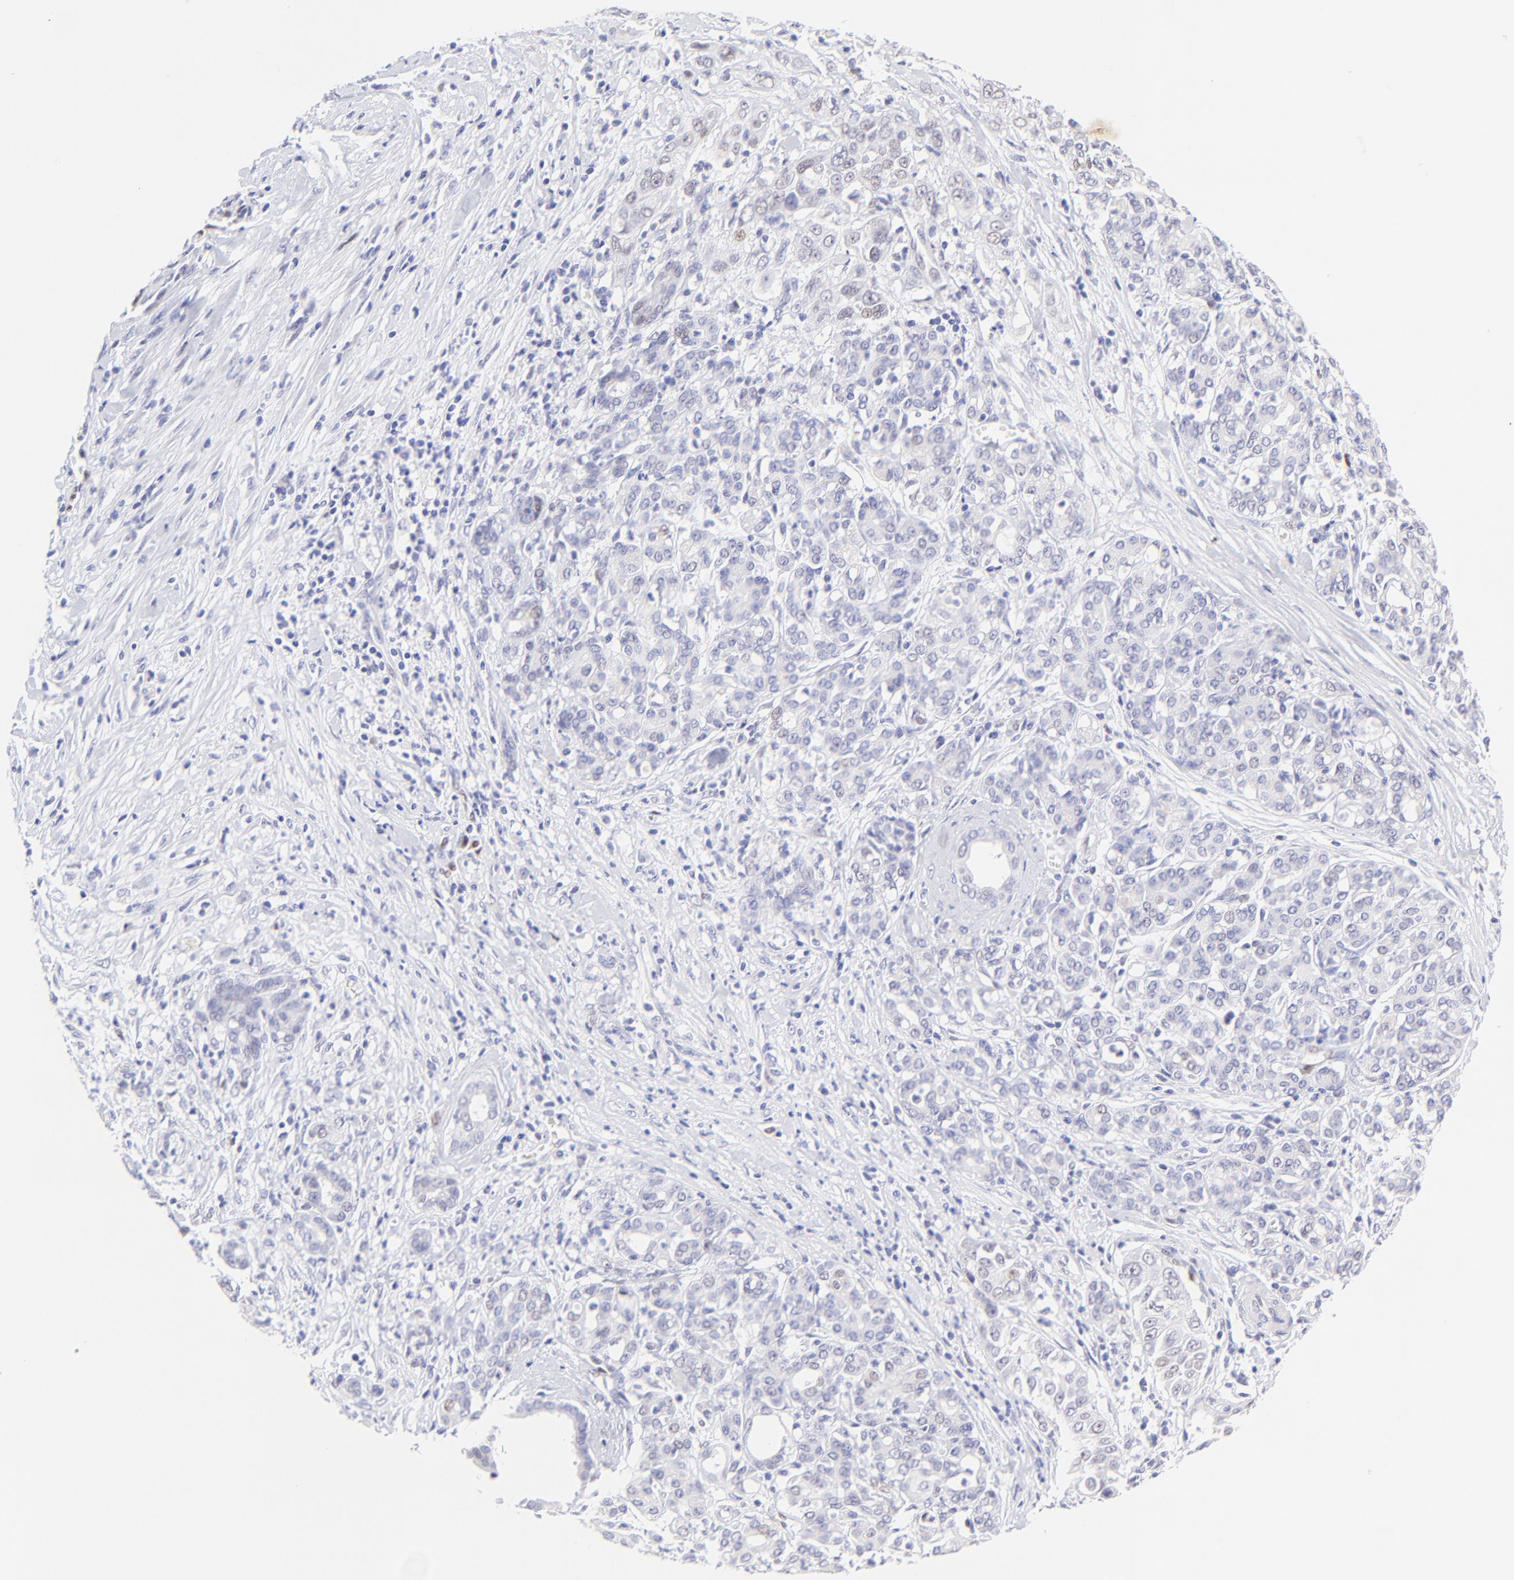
{"staining": {"intensity": "negative", "quantity": "none", "location": "none"}, "tissue": "pancreatic cancer", "cell_type": "Tumor cells", "image_type": "cancer", "snomed": [{"axis": "morphology", "description": "Adenocarcinoma, NOS"}, {"axis": "topography", "description": "Pancreas"}], "caption": "A high-resolution image shows immunohistochemistry (IHC) staining of pancreatic cancer, which exhibits no significant staining in tumor cells.", "gene": "KLF4", "patient": {"sex": "female", "age": 52}}